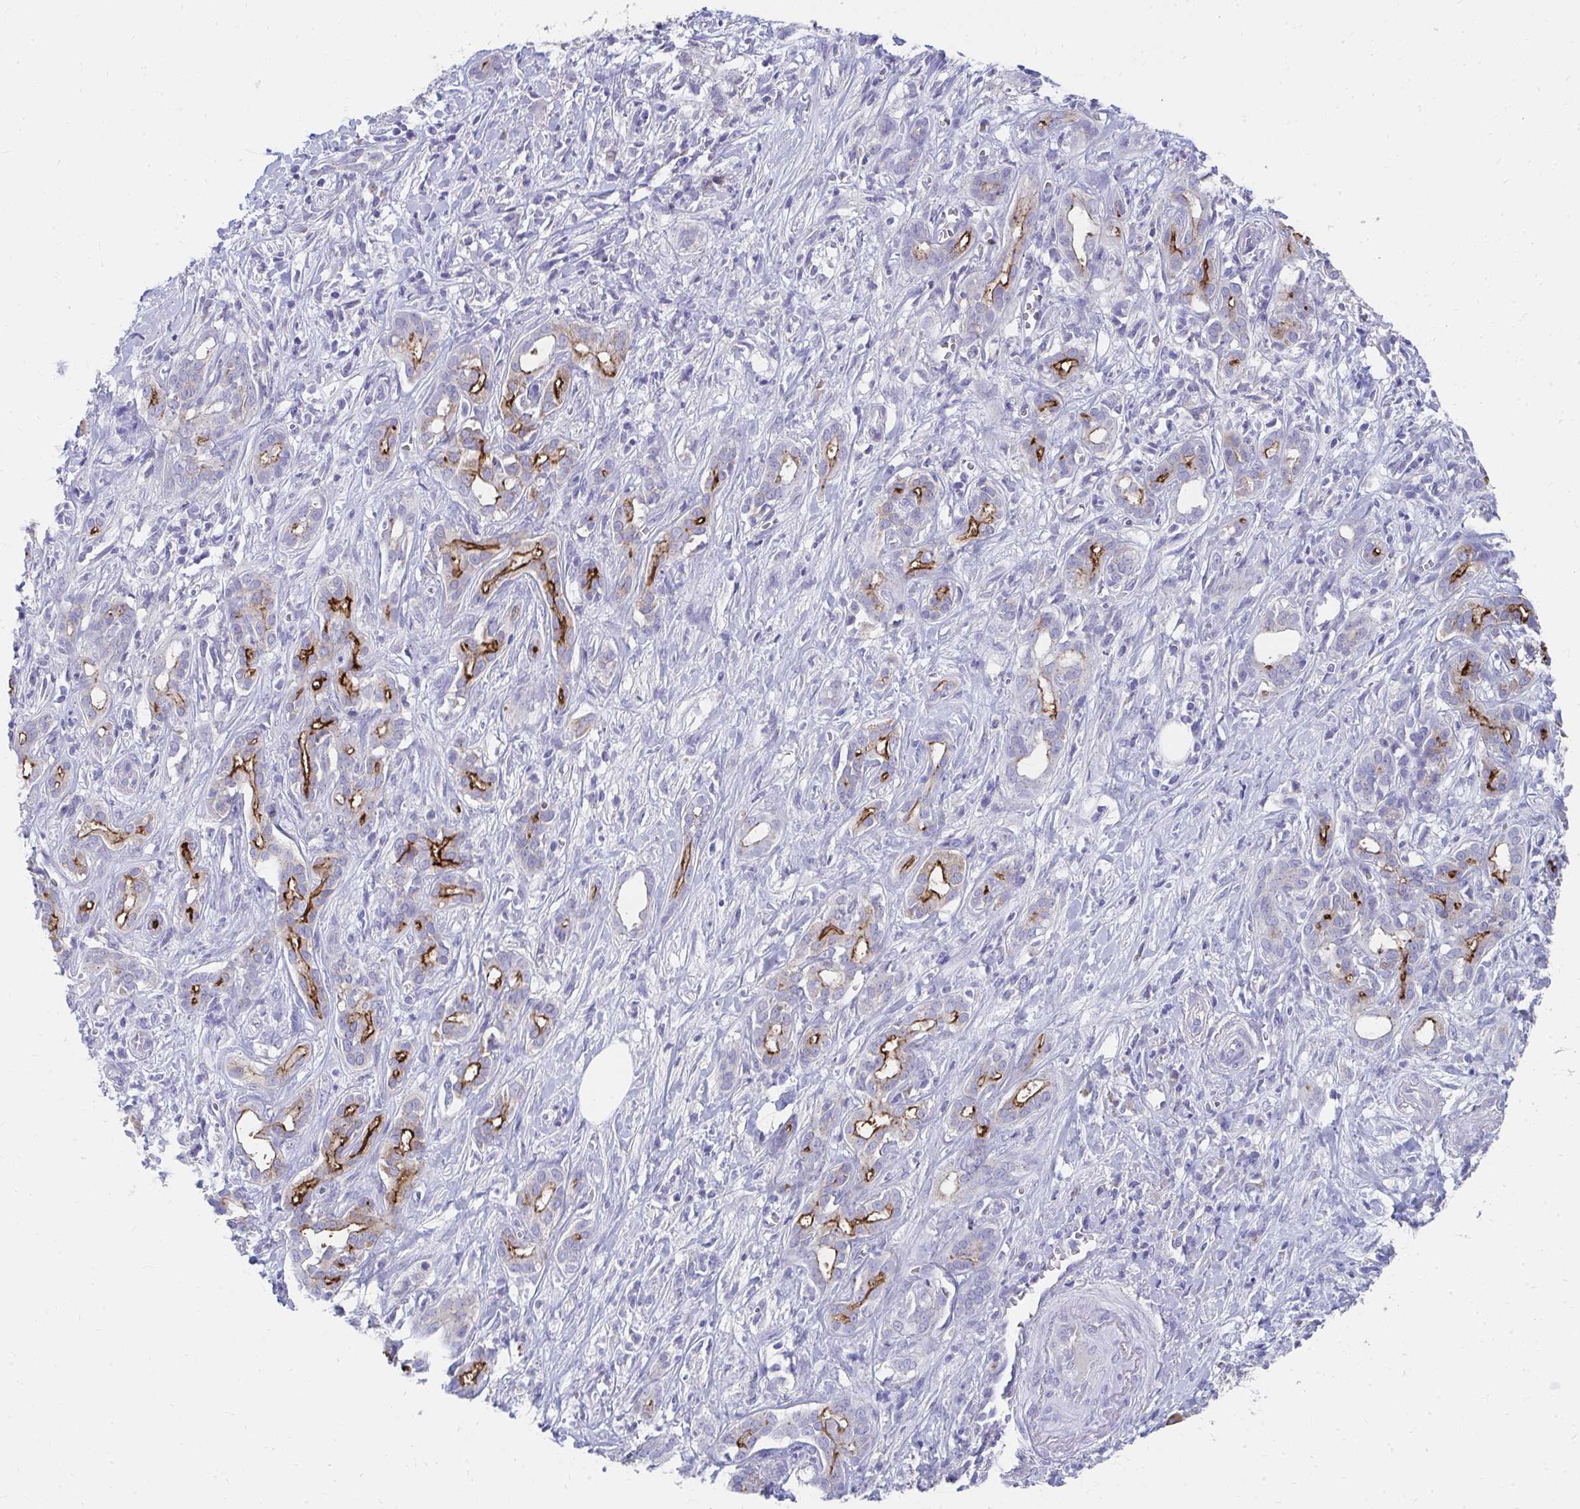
{"staining": {"intensity": "moderate", "quantity": "25%-75%", "location": "cytoplasmic/membranous"}, "tissue": "pancreatic cancer", "cell_type": "Tumor cells", "image_type": "cancer", "snomed": [{"axis": "morphology", "description": "Adenocarcinoma, NOS"}, {"axis": "topography", "description": "Pancreas"}], "caption": "Immunohistochemistry (IHC) image of pancreatic adenocarcinoma stained for a protein (brown), which shows medium levels of moderate cytoplasmic/membranous expression in approximately 25%-75% of tumor cells.", "gene": "TMPRSS2", "patient": {"sex": "male", "age": 61}}